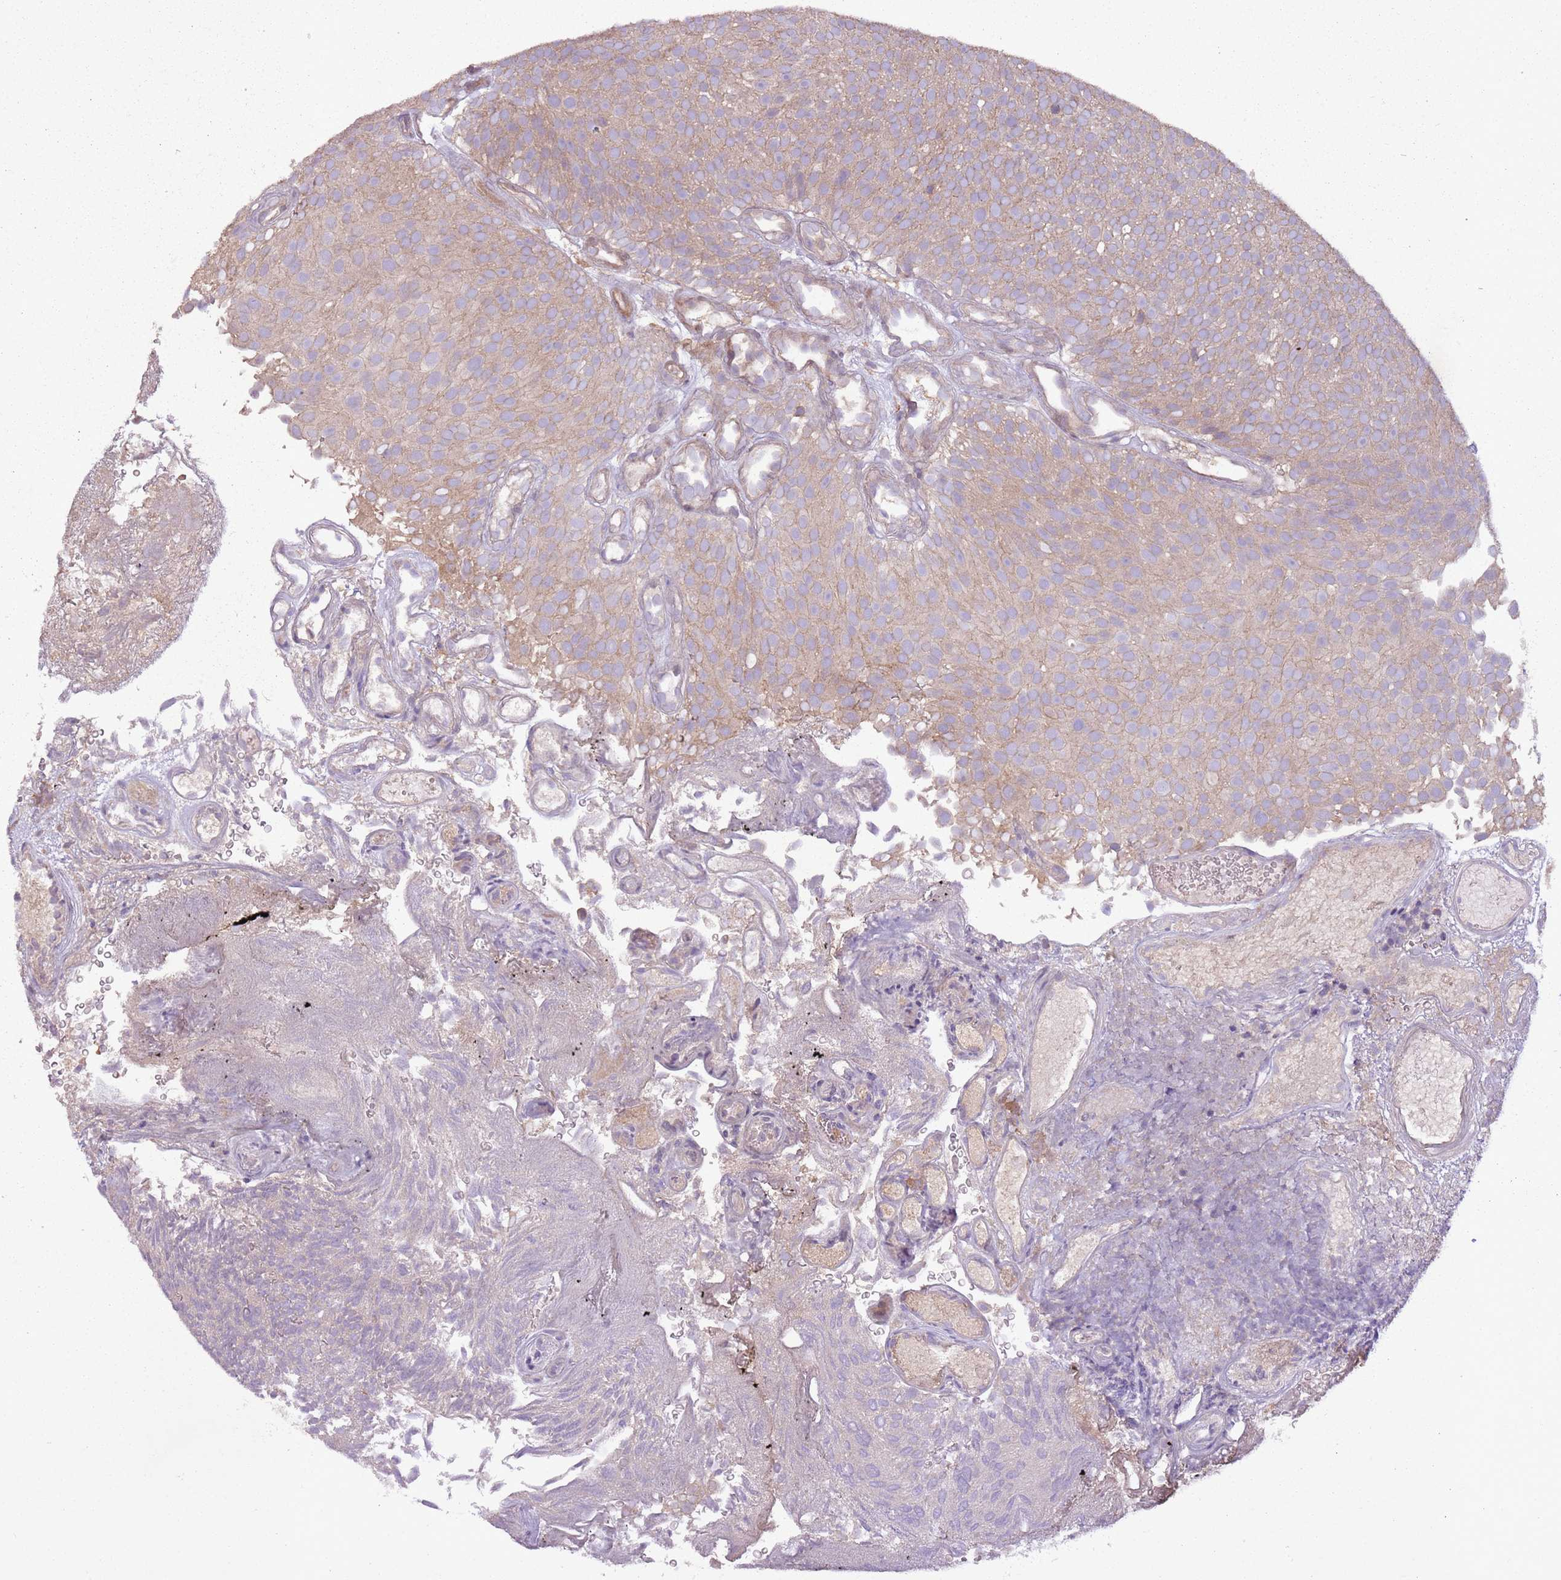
{"staining": {"intensity": "weak", "quantity": ">75%", "location": "cytoplasmic/membranous"}, "tissue": "urothelial cancer", "cell_type": "Tumor cells", "image_type": "cancer", "snomed": [{"axis": "morphology", "description": "Urothelial carcinoma, Low grade"}, {"axis": "topography", "description": "Urinary bladder"}], "caption": "Urothelial cancer stained for a protein exhibits weak cytoplasmic/membranous positivity in tumor cells.", "gene": "ANKRD24", "patient": {"sex": "male", "age": 78}}